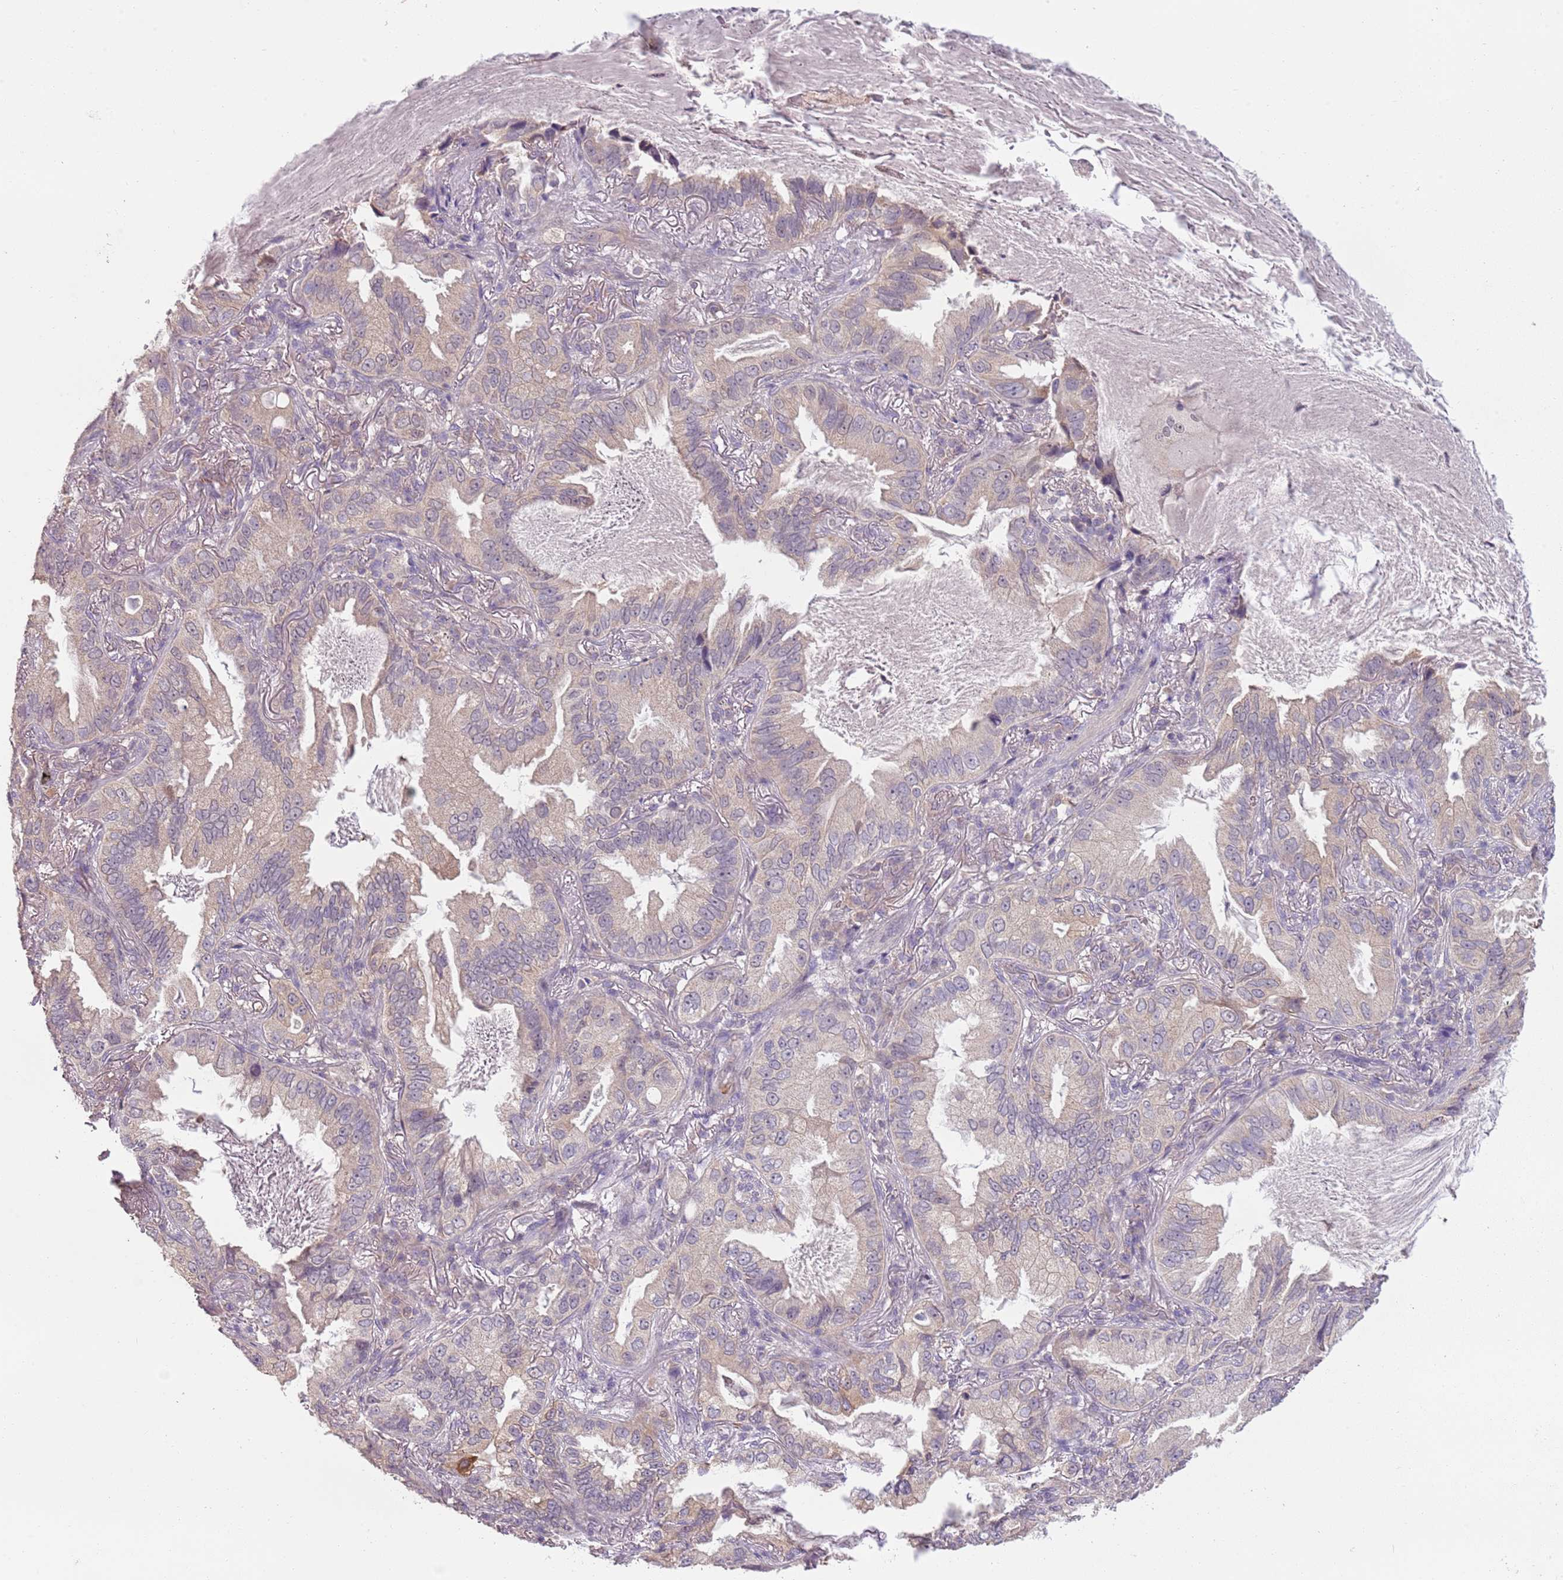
{"staining": {"intensity": "negative", "quantity": "none", "location": "none"}, "tissue": "lung cancer", "cell_type": "Tumor cells", "image_type": "cancer", "snomed": [{"axis": "morphology", "description": "Adenocarcinoma, NOS"}, {"axis": "topography", "description": "Lung"}], "caption": "Immunohistochemistry of adenocarcinoma (lung) shows no positivity in tumor cells.", "gene": "TEKT4", "patient": {"sex": "female", "age": 69}}